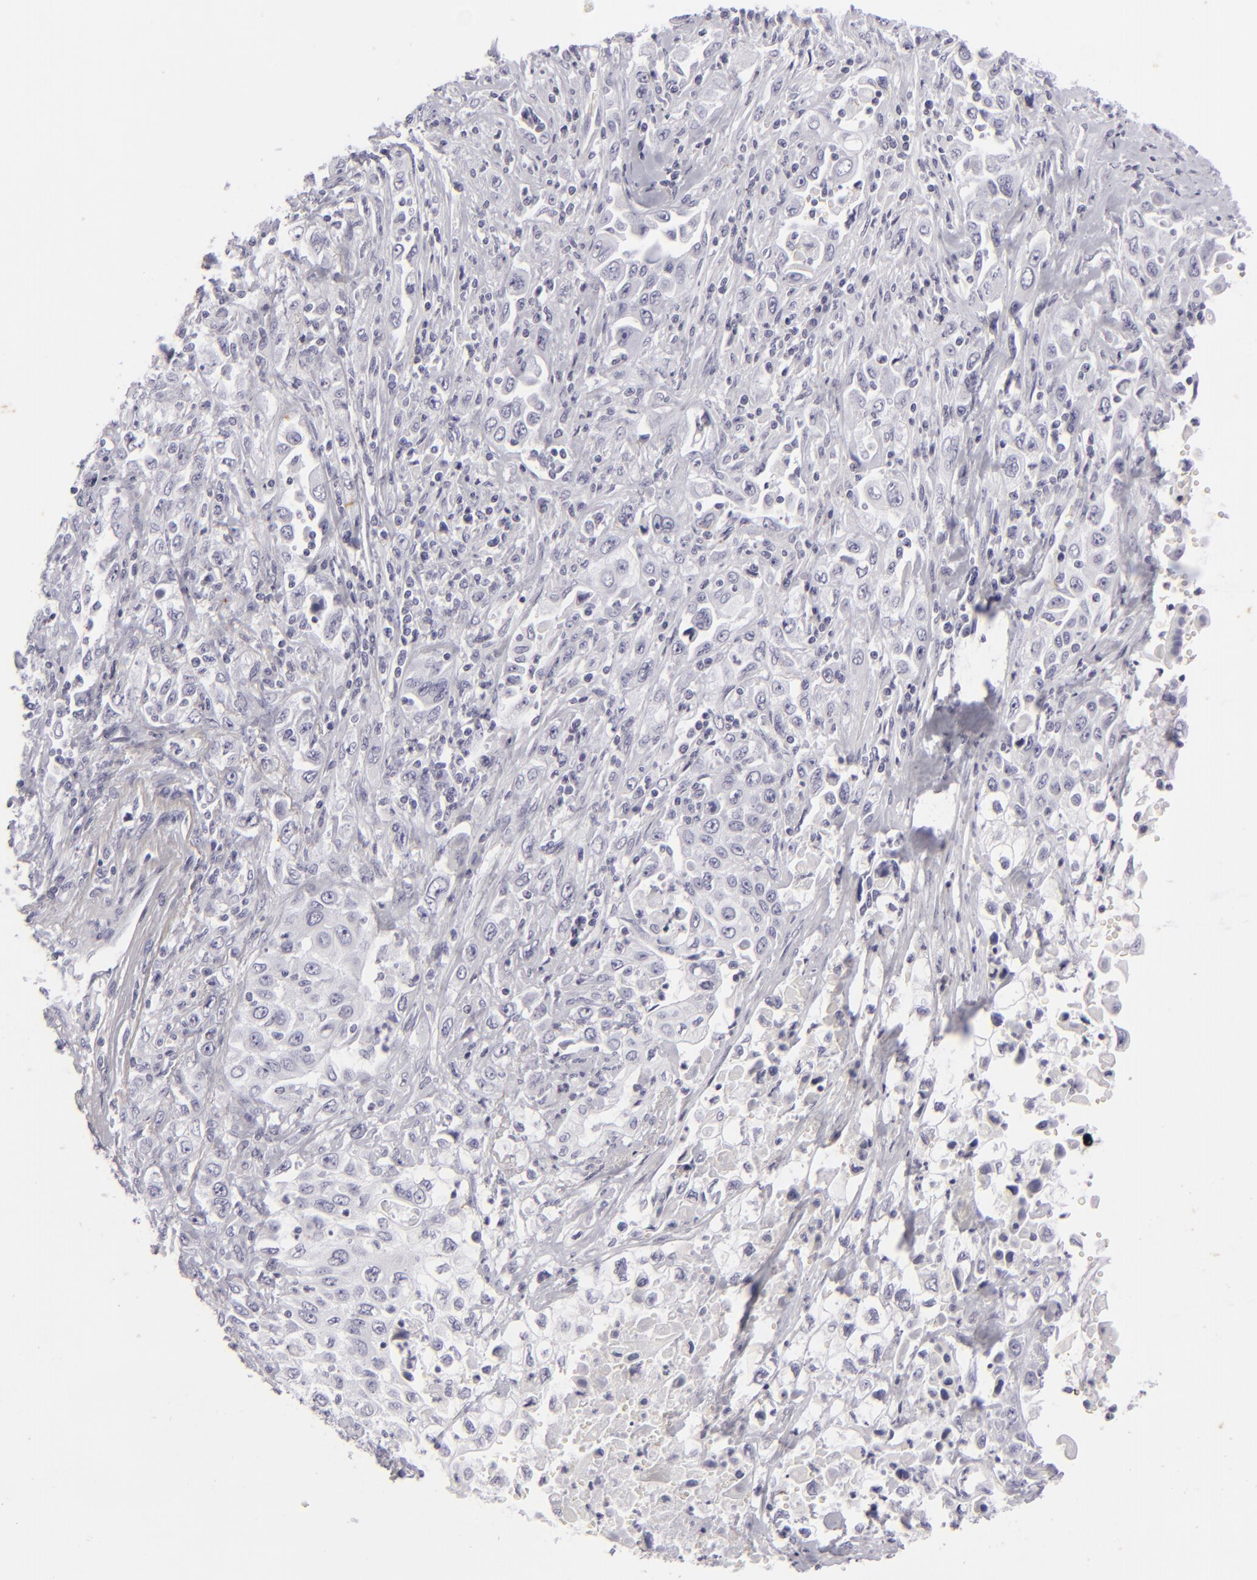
{"staining": {"intensity": "negative", "quantity": "none", "location": "none"}, "tissue": "pancreatic cancer", "cell_type": "Tumor cells", "image_type": "cancer", "snomed": [{"axis": "morphology", "description": "Adenocarcinoma, NOS"}, {"axis": "topography", "description": "Pancreas"}], "caption": "High magnification brightfield microscopy of pancreatic adenocarcinoma stained with DAB (brown) and counterstained with hematoxylin (blue): tumor cells show no significant positivity.", "gene": "KRT1", "patient": {"sex": "male", "age": 70}}